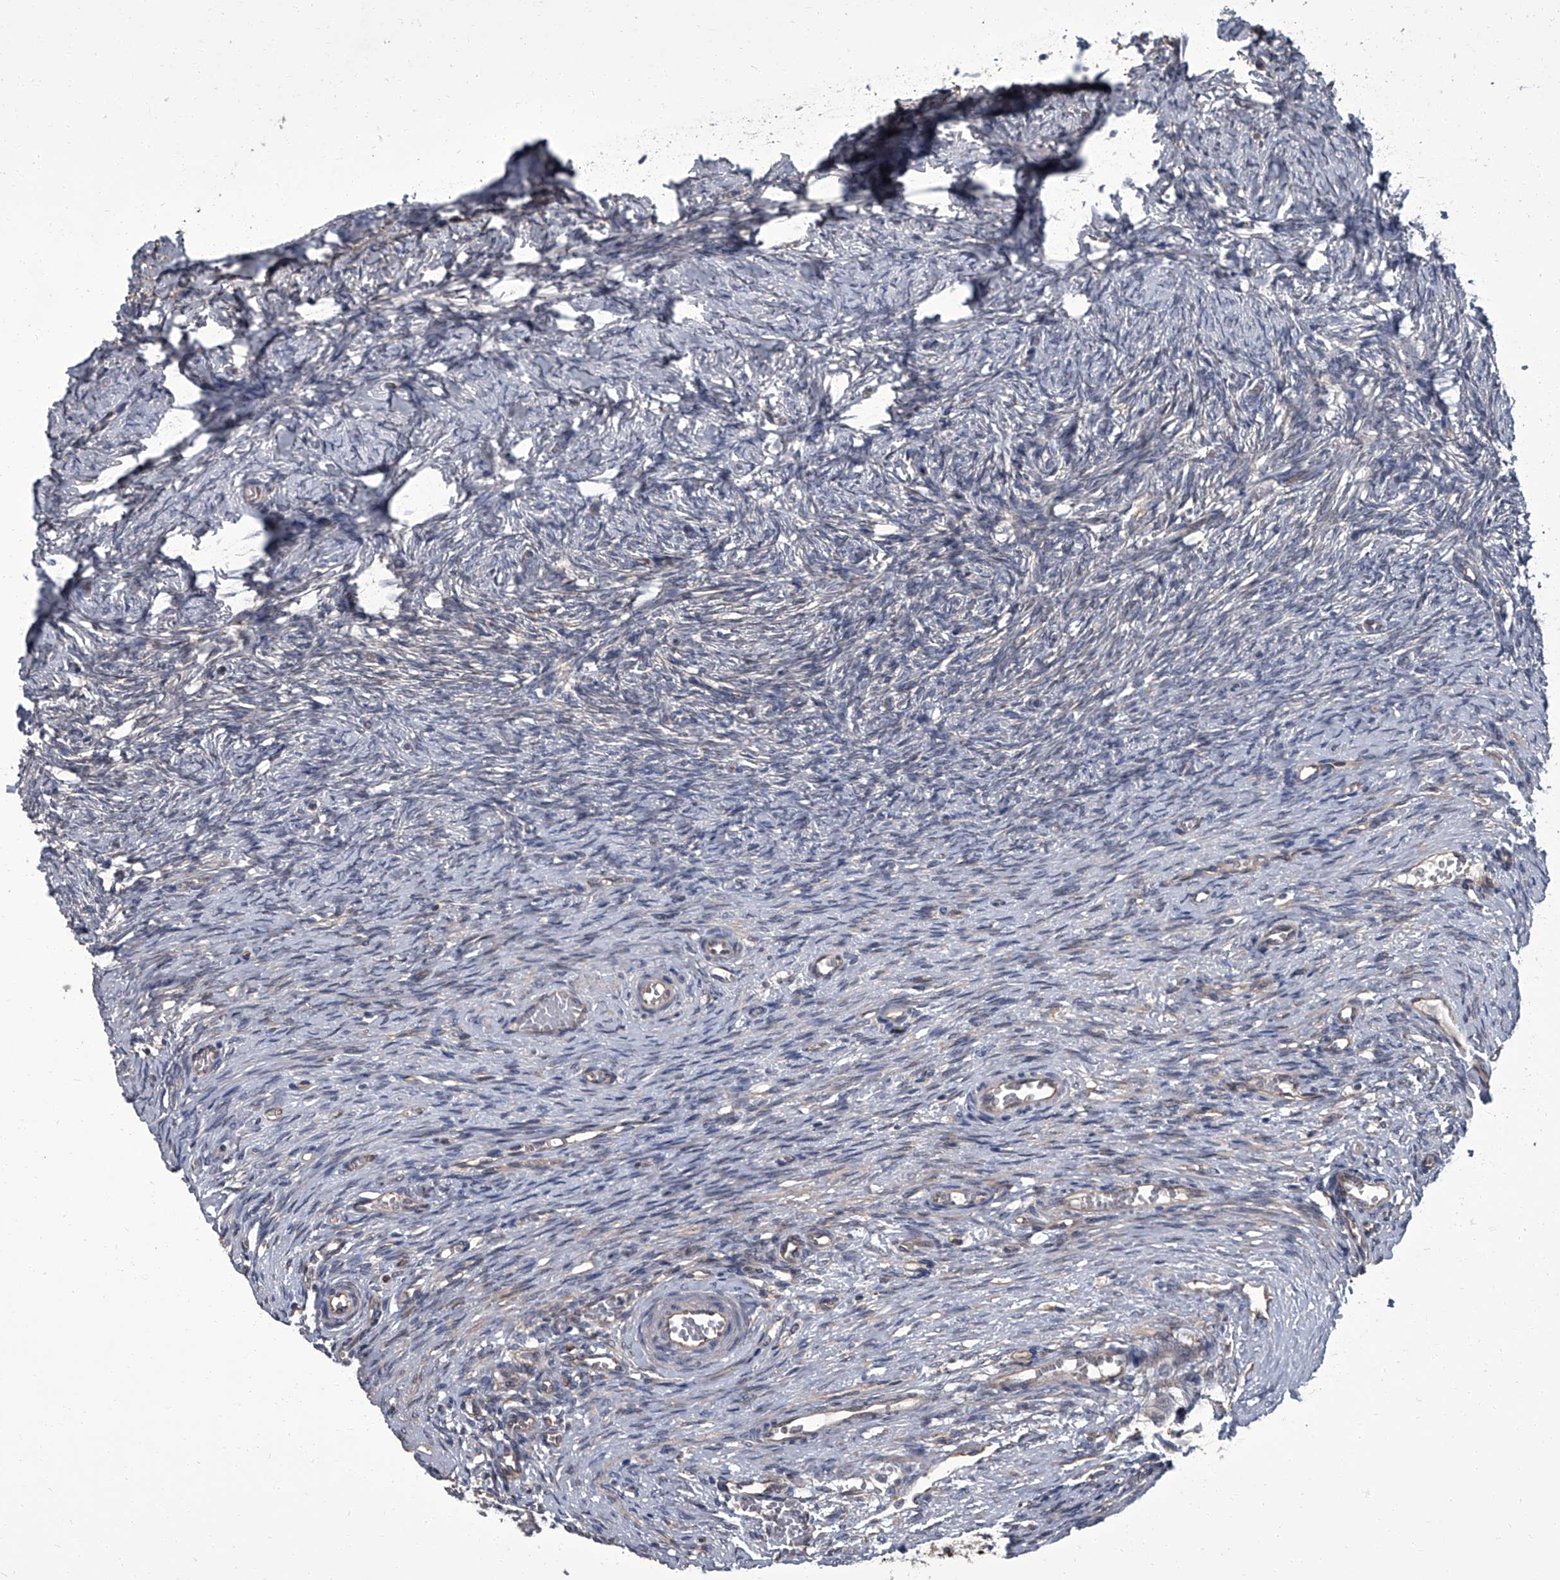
{"staining": {"intensity": "weak", "quantity": "<25%", "location": "cytoplasmic/membranous"}, "tissue": "ovary", "cell_type": "Follicle cells", "image_type": "normal", "snomed": [{"axis": "morphology", "description": "Adenocarcinoma, NOS"}, {"axis": "topography", "description": "Endometrium"}], "caption": "The photomicrograph demonstrates no significant positivity in follicle cells of ovary. The staining is performed using DAB (3,3'-diaminobenzidine) brown chromogen with nuclei counter-stained in using hematoxylin.", "gene": "SIRT4", "patient": {"sex": "female", "age": 32}}